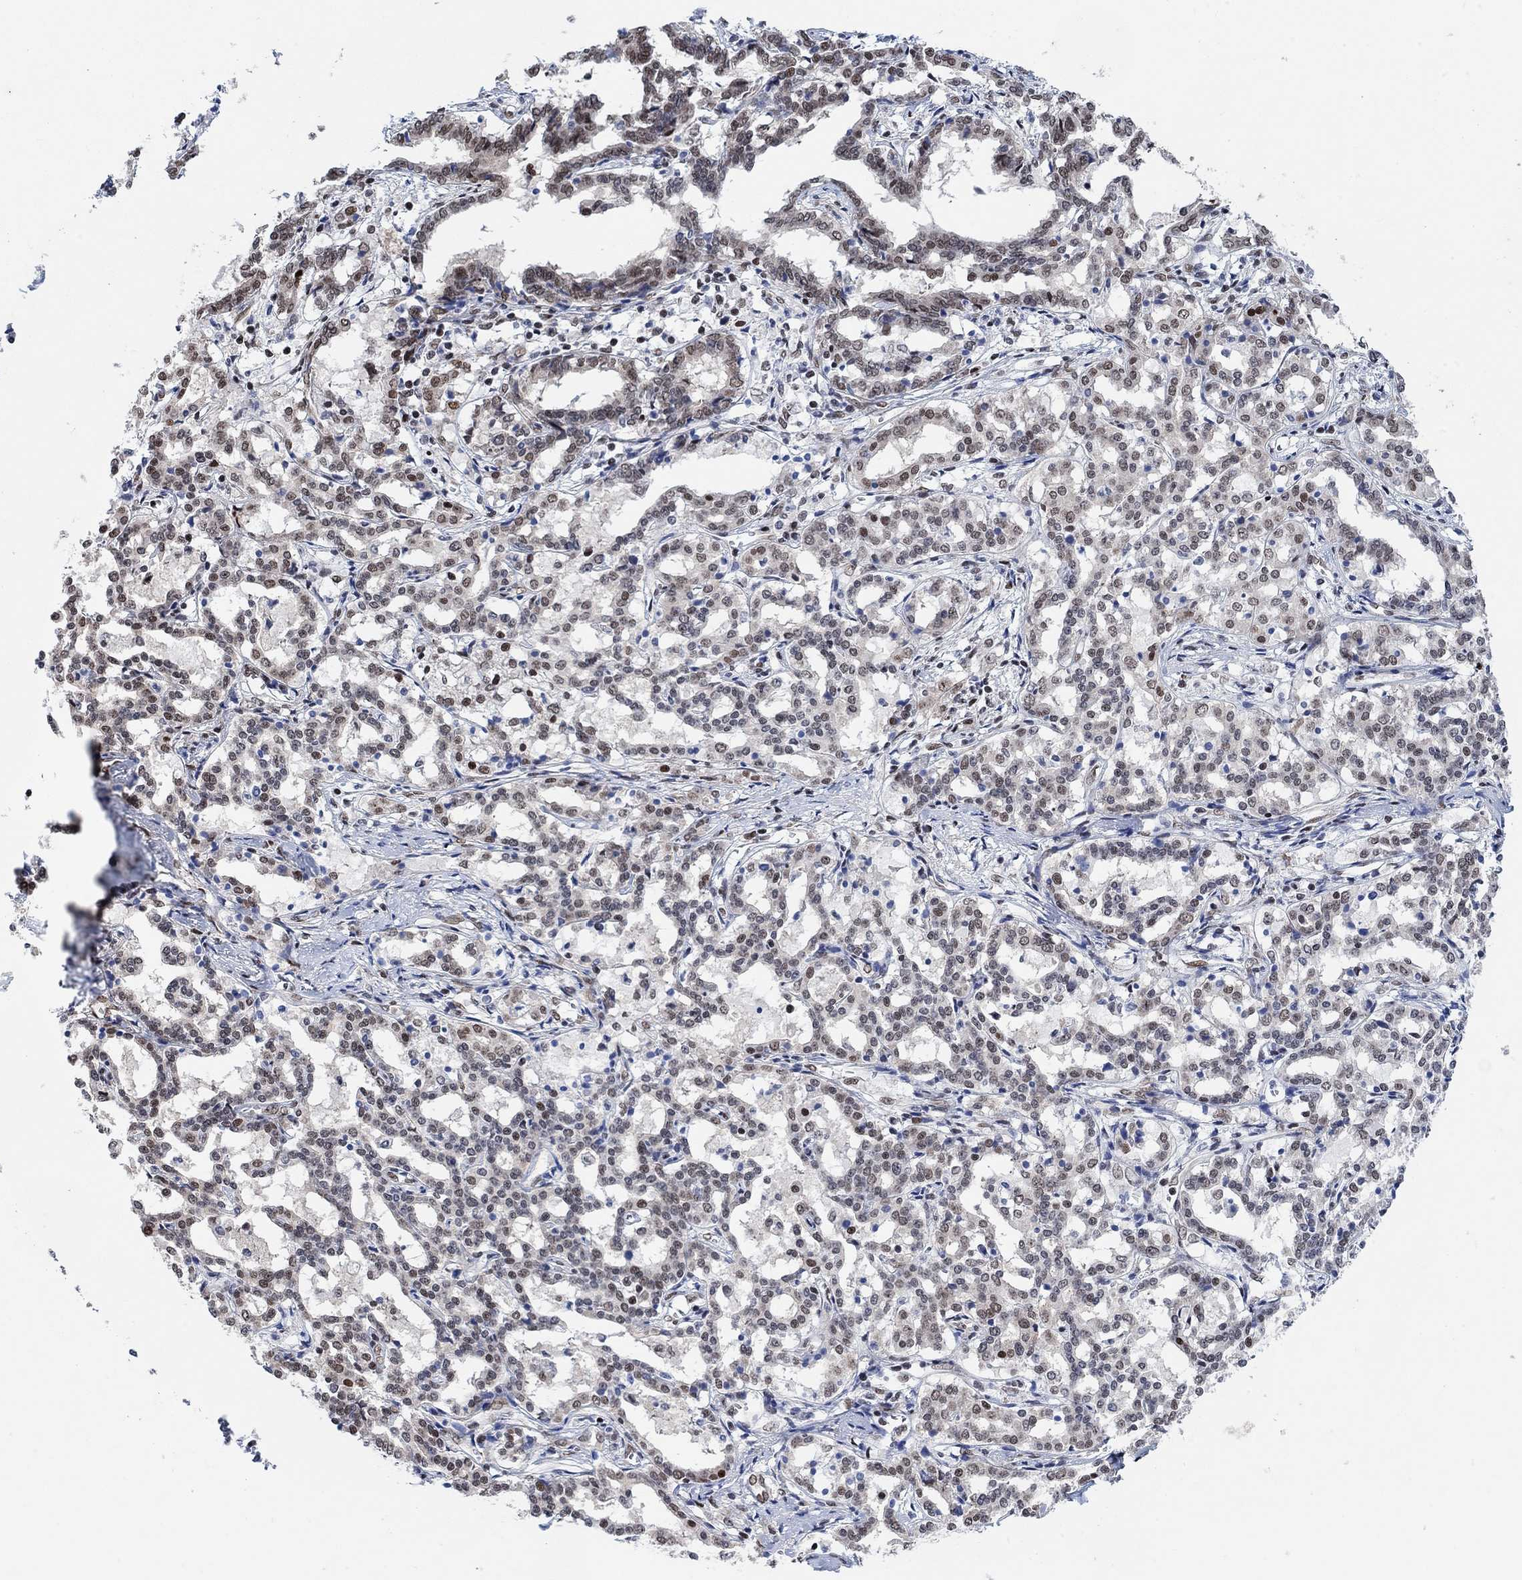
{"staining": {"intensity": "moderate", "quantity": "<25%", "location": "nuclear"}, "tissue": "liver cancer", "cell_type": "Tumor cells", "image_type": "cancer", "snomed": [{"axis": "morphology", "description": "Cholangiocarcinoma"}, {"axis": "topography", "description": "Liver"}], "caption": "Immunohistochemistry (IHC) staining of liver cancer, which exhibits low levels of moderate nuclear expression in approximately <25% of tumor cells indicating moderate nuclear protein staining. The staining was performed using DAB (brown) for protein detection and nuclei were counterstained in hematoxylin (blue).", "gene": "USP39", "patient": {"sex": "female", "age": 47}}